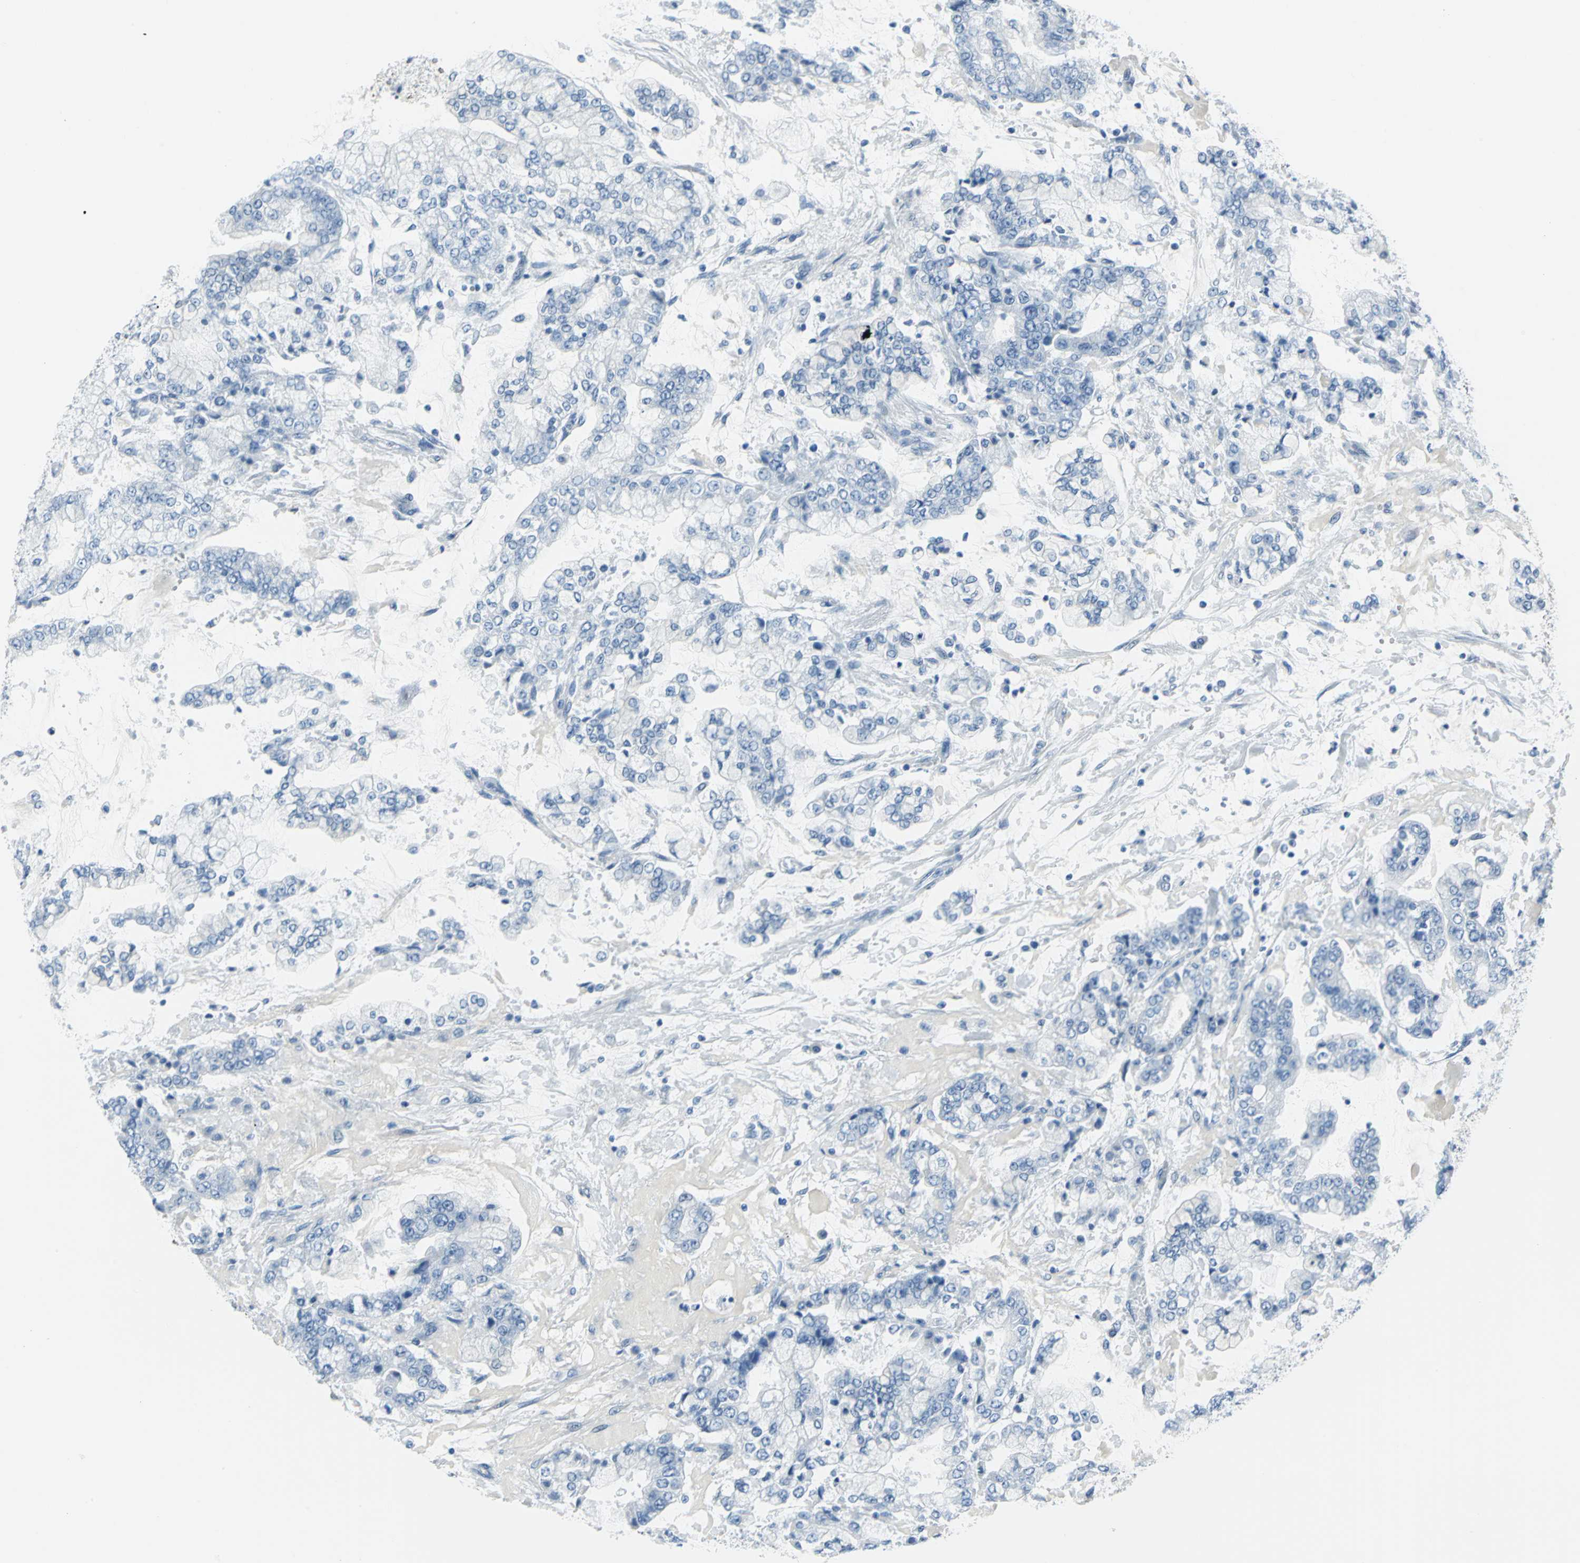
{"staining": {"intensity": "negative", "quantity": "none", "location": "none"}, "tissue": "stomach cancer", "cell_type": "Tumor cells", "image_type": "cancer", "snomed": [{"axis": "morphology", "description": "Adenocarcinoma, NOS"}, {"axis": "topography", "description": "Stomach"}], "caption": "Tumor cells show no significant expression in stomach cancer (adenocarcinoma).", "gene": "CYB5A", "patient": {"sex": "male", "age": 76}}